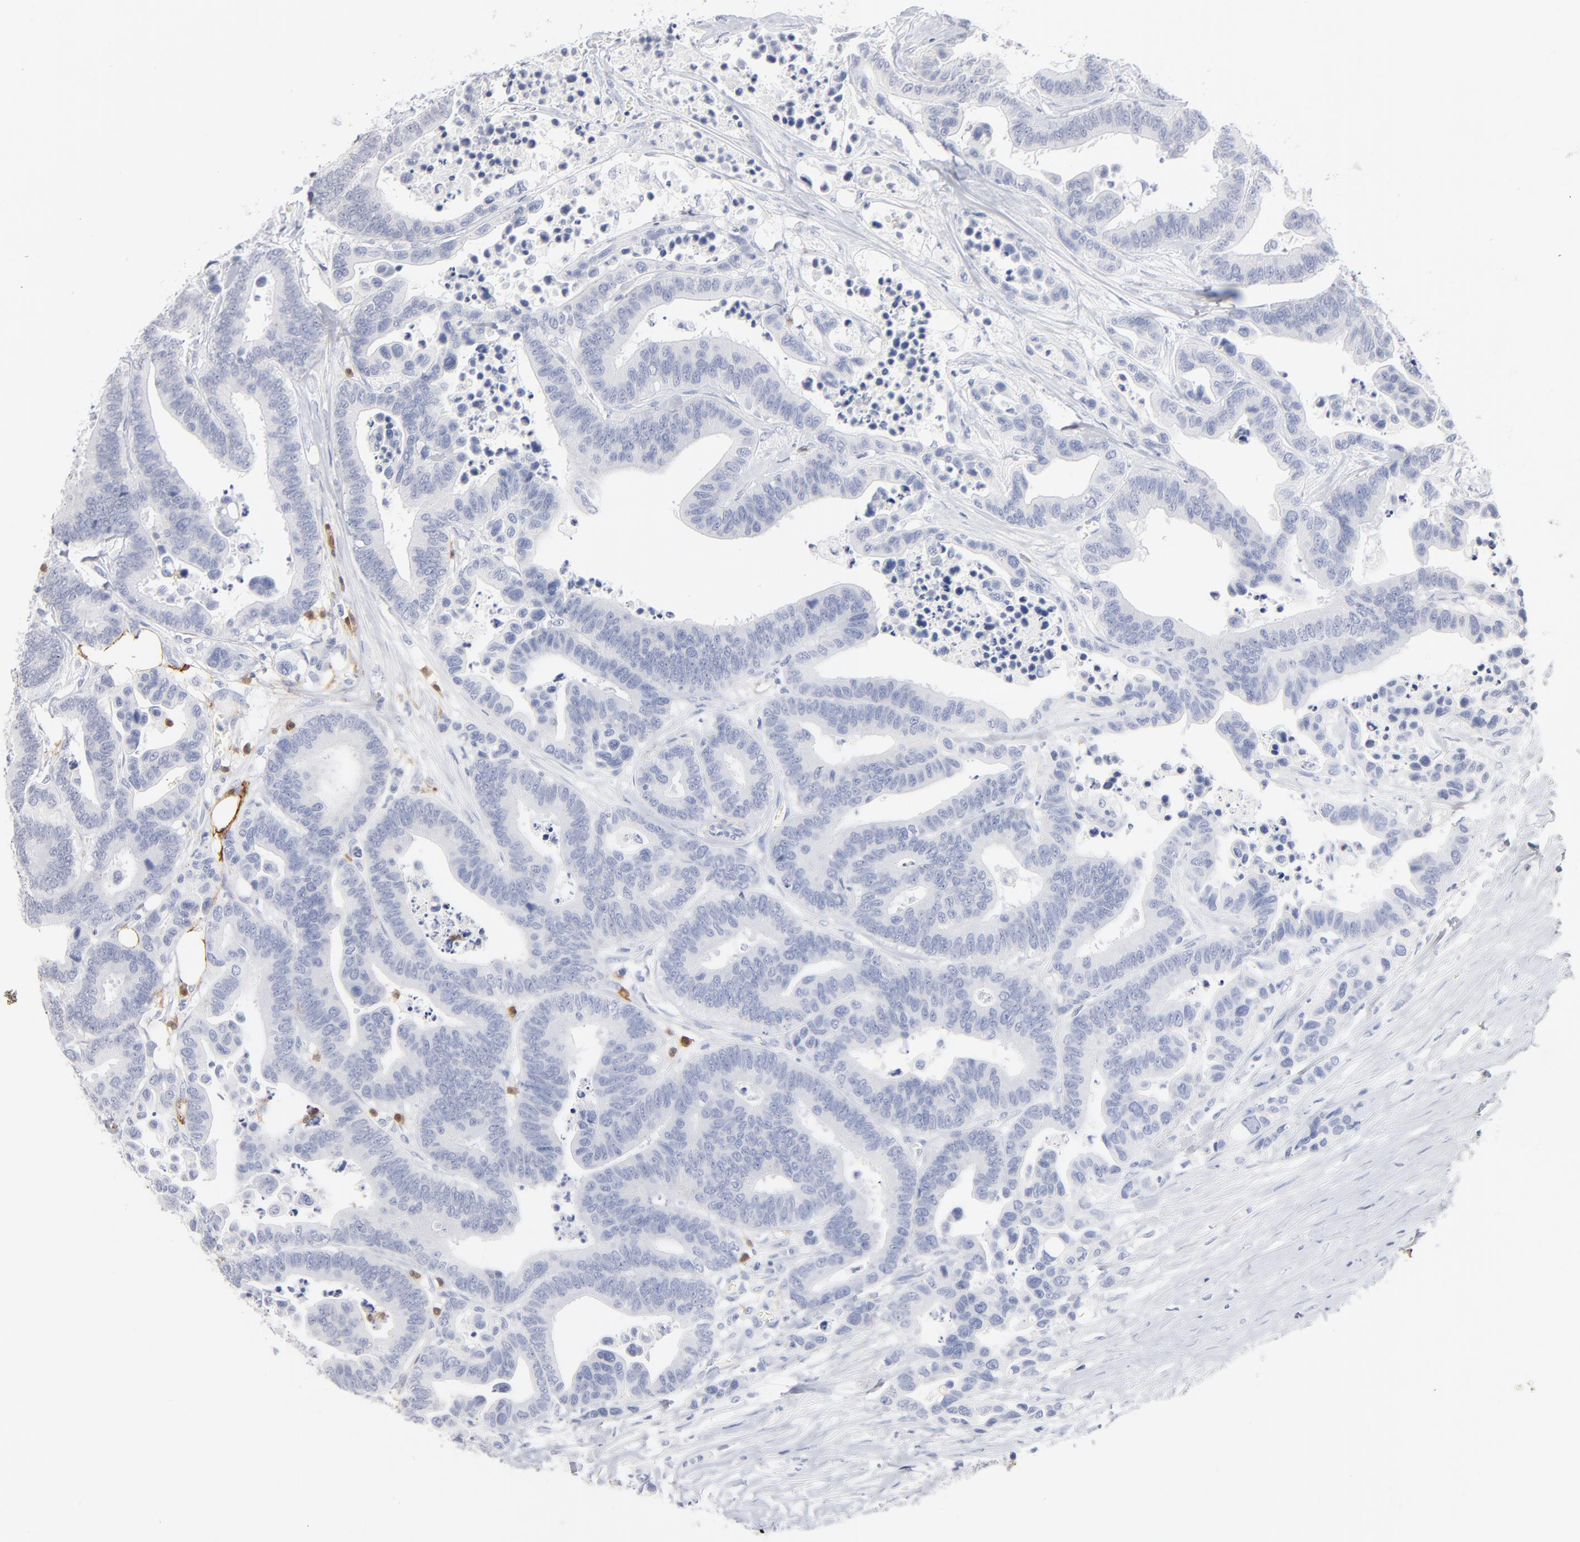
{"staining": {"intensity": "negative", "quantity": "none", "location": "none"}, "tissue": "colorectal cancer", "cell_type": "Tumor cells", "image_type": "cancer", "snomed": [{"axis": "morphology", "description": "Adenocarcinoma, NOS"}, {"axis": "topography", "description": "Colon"}], "caption": "Immunohistochemistry (IHC) image of colorectal adenocarcinoma stained for a protein (brown), which exhibits no positivity in tumor cells.", "gene": "AGTR1", "patient": {"sex": "male", "age": 82}}